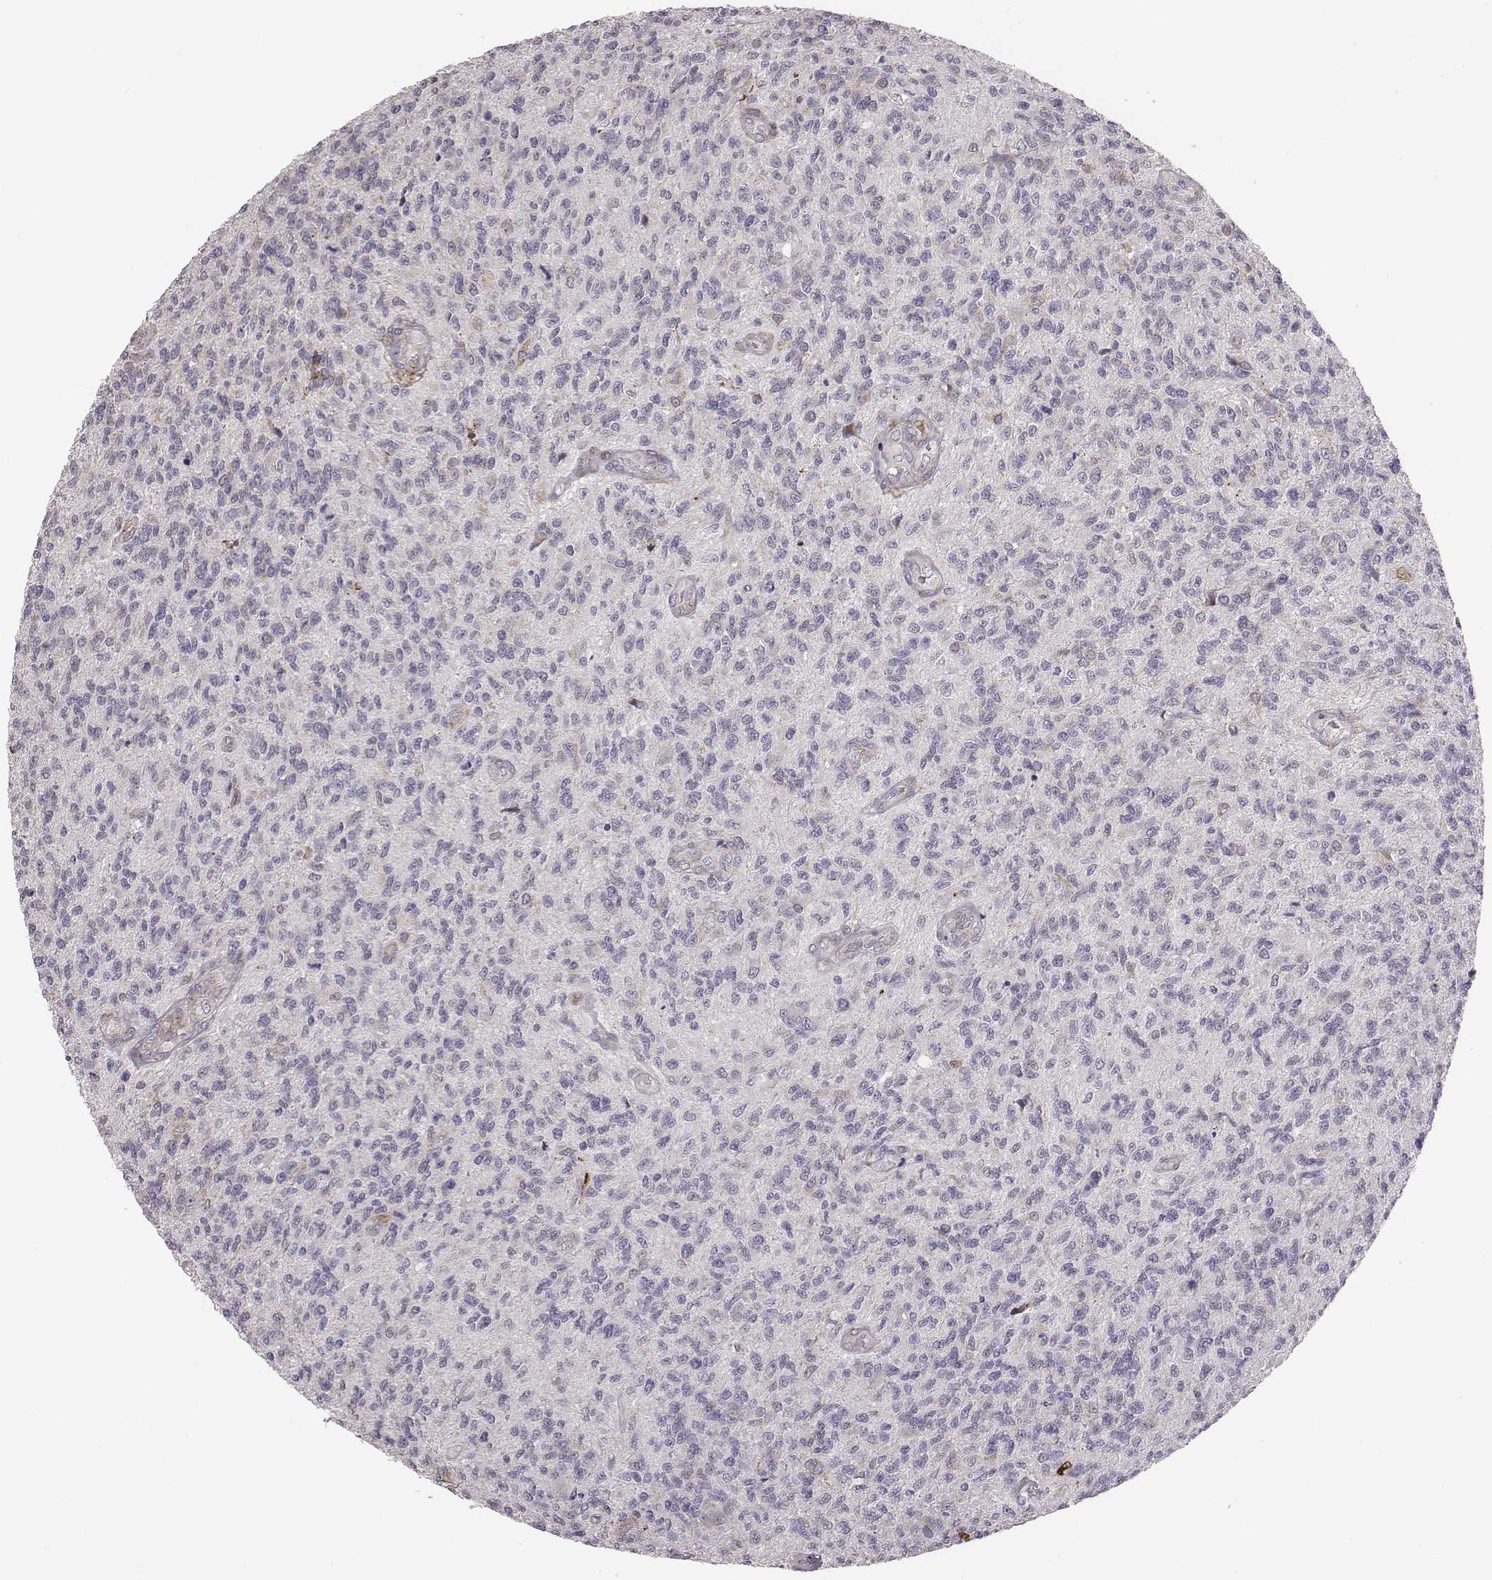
{"staining": {"intensity": "negative", "quantity": "none", "location": "none"}, "tissue": "glioma", "cell_type": "Tumor cells", "image_type": "cancer", "snomed": [{"axis": "morphology", "description": "Glioma, malignant, High grade"}, {"axis": "topography", "description": "Brain"}], "caption": "IHC photomicrograph of high-grade glioma (malignant) stained for a protein (brown), which exhibits no expression in tumor cells. Brightfield microscopy of immunohistochemistry (IHC) stained with DAB (3,3'-diaminobenzidine) (brown) and hematoxylin (blue), captured at high magnification.", "gene": "SELENOI", "patient": {"sex": "male", "age": 56}}